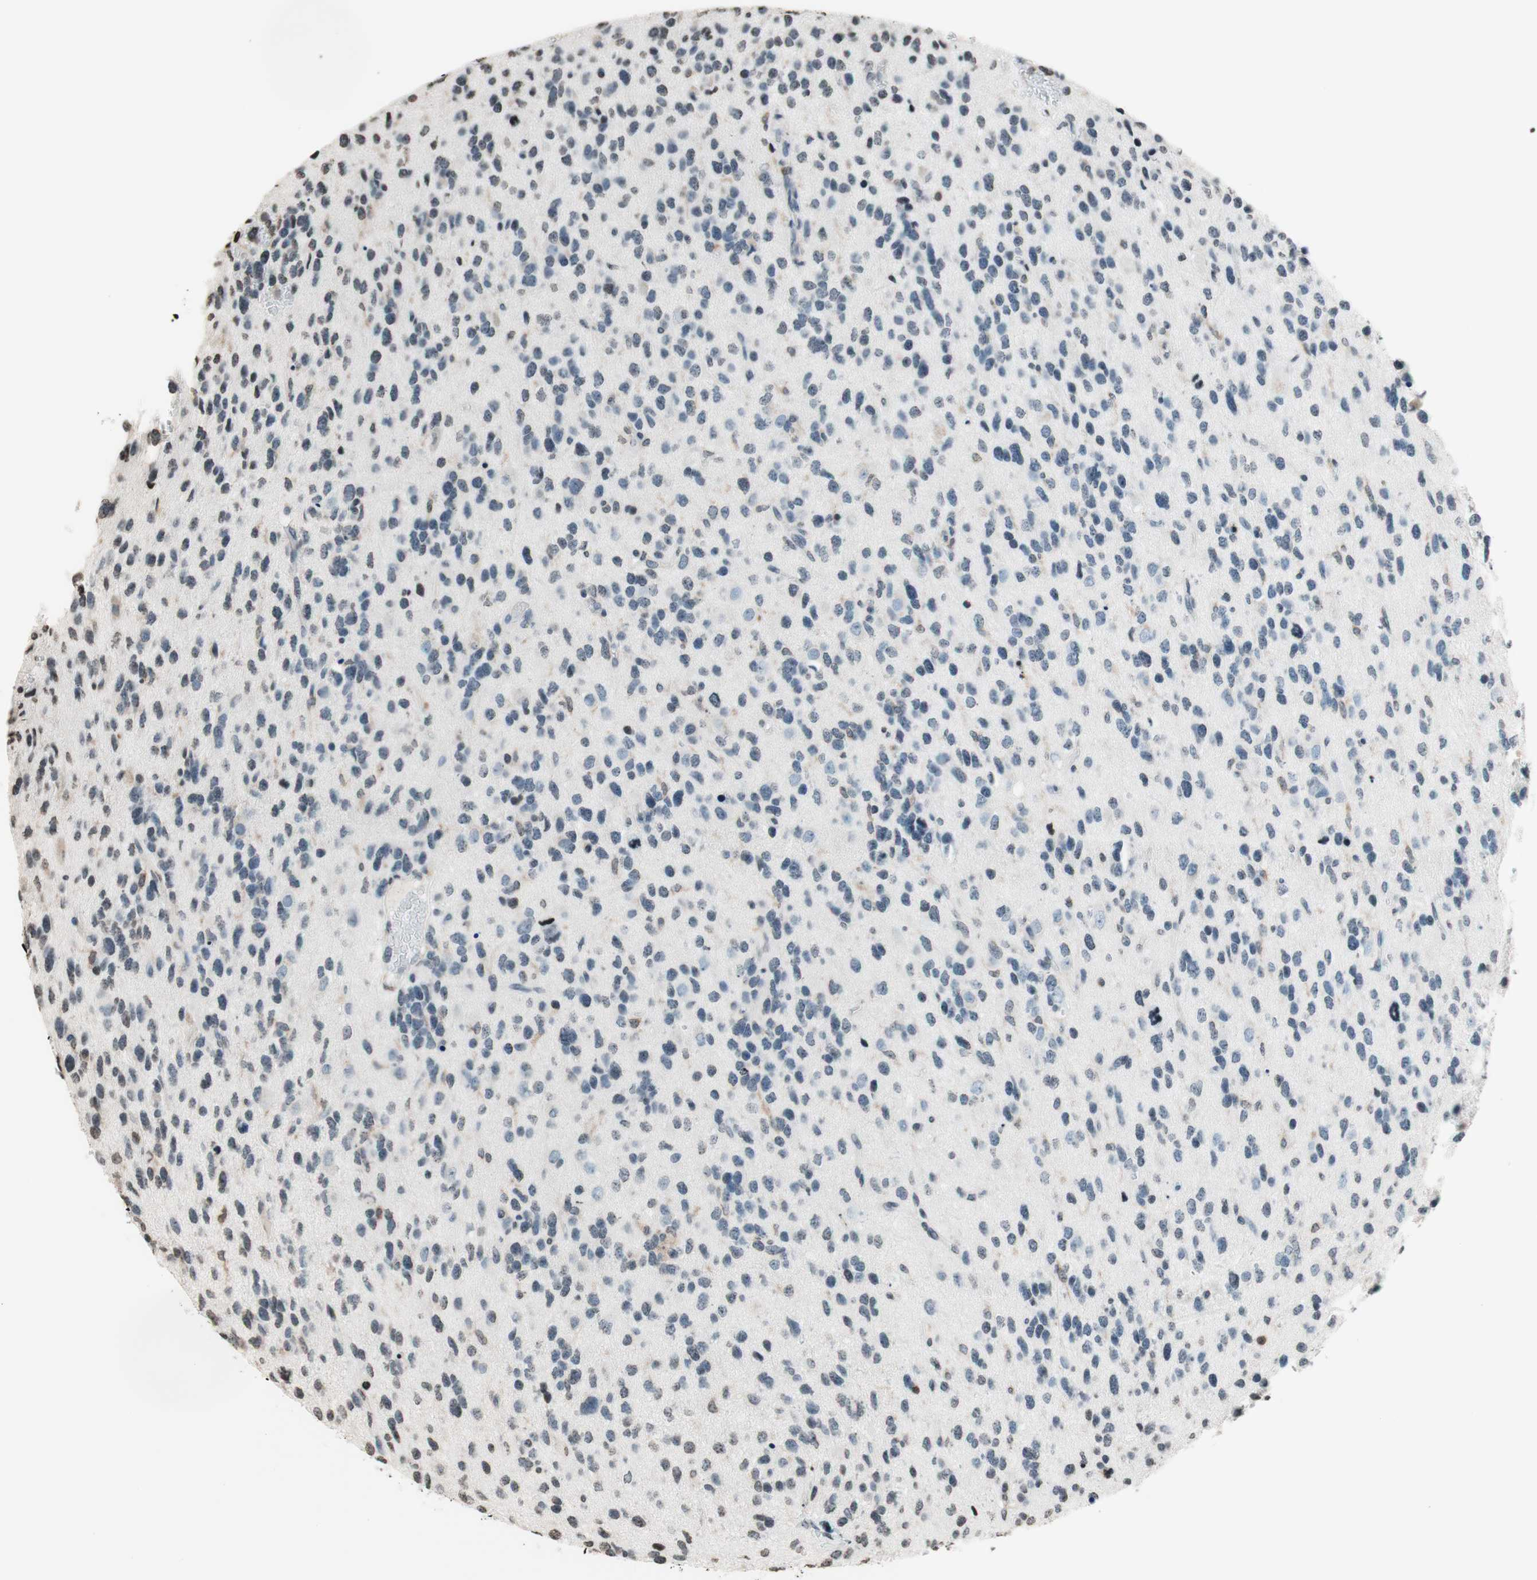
{"staining": {"intensity": "negative", "quantity": "none", "location": "none"}, "tissue": "glioma", "cell_type": "Tumor cells", "image_type": "cancer", "snomed": [{"axis": "morphology", "description": "Glioma, malignant, High grade"}, {"axis": "topography", "description": "Brain"}], "caption": "This is an immunohistochemistry image of human malignant high-grade glioma. There is no expression in tumor cells.", "gene": "WIPF1", "patient": {"sex": "female", "age": 58}}